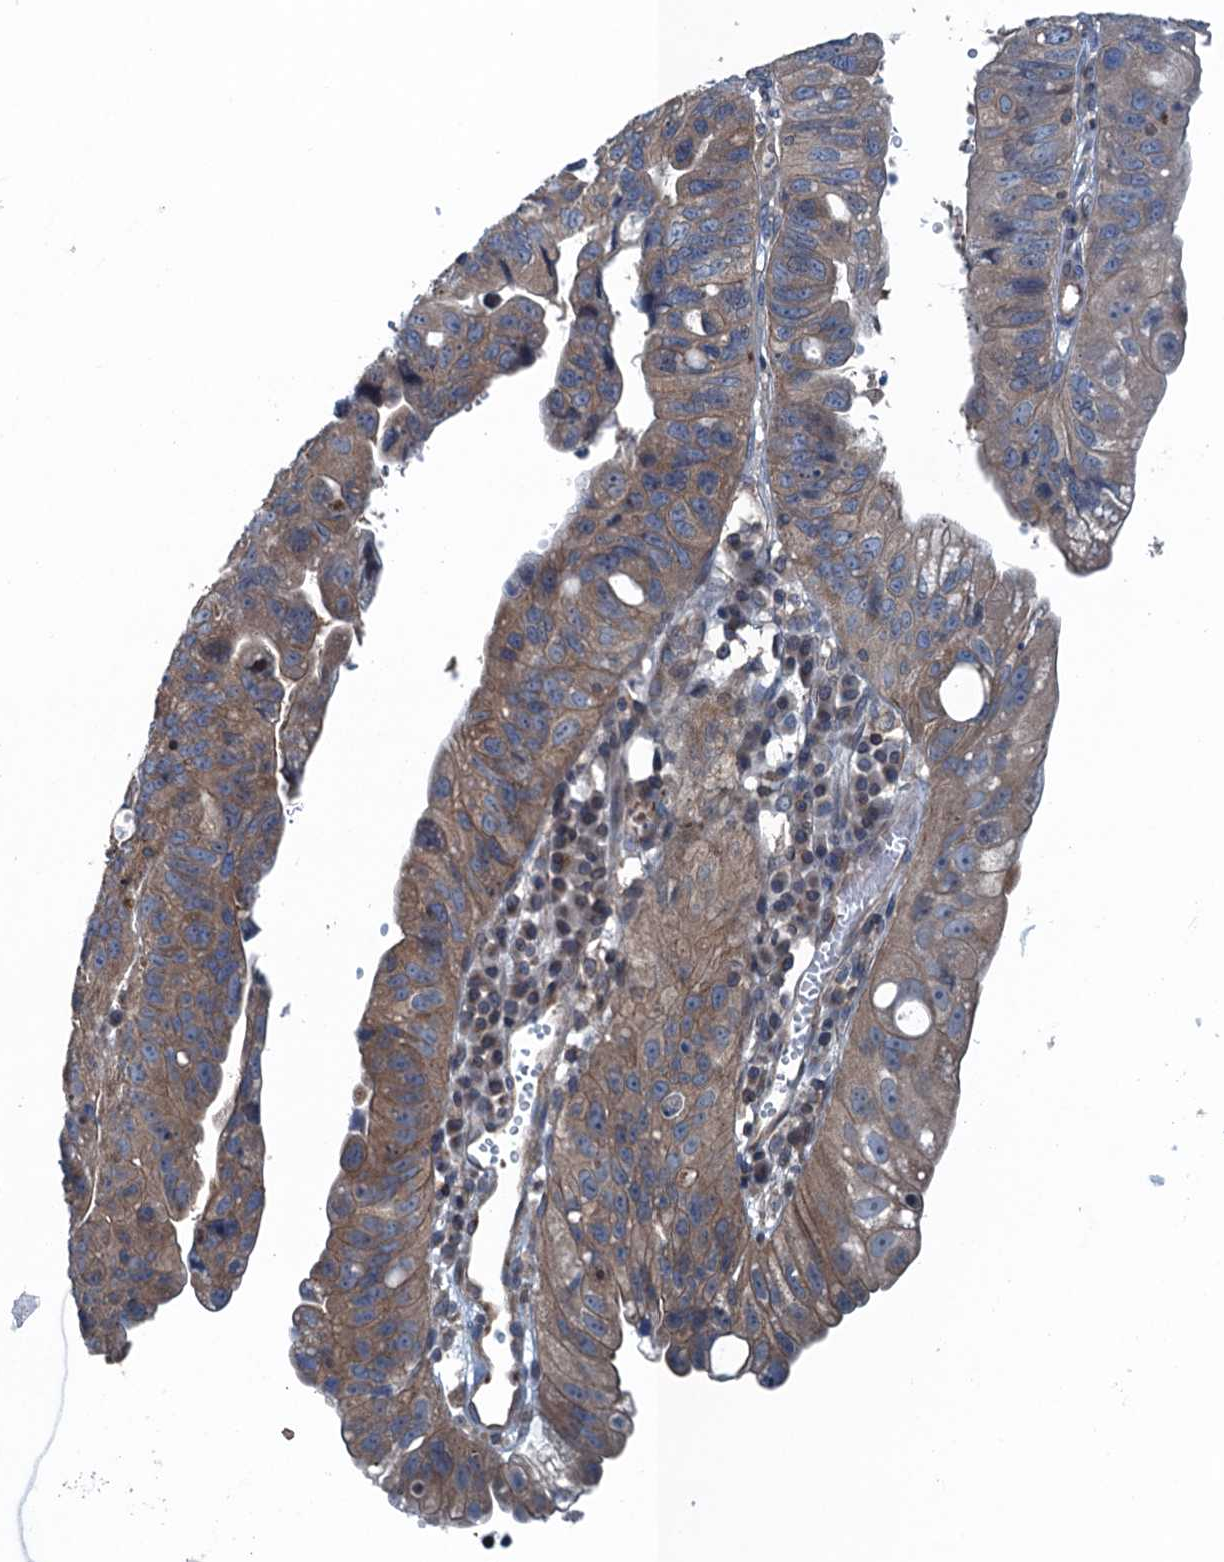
{"staining": {"intensity": "moderate", "quantity": ">75%", "location": "cytoplasmic/membranous"}, "tissue": "stomach cancer", "cell_type": "Tumor cells", "image_type": "cancer", "snomed": [{"axis": "morphology", "description": "Adenocarcinoma, NOS"}, {"axis": "topography", "description": "Stomach"}], "caption": "Human stomach adenocarcinoma stained with a protein marker shows moderate staining in tumor cells.", "gene": "TRAPPC8", "patient": {"sex": "male", "age": 59}}